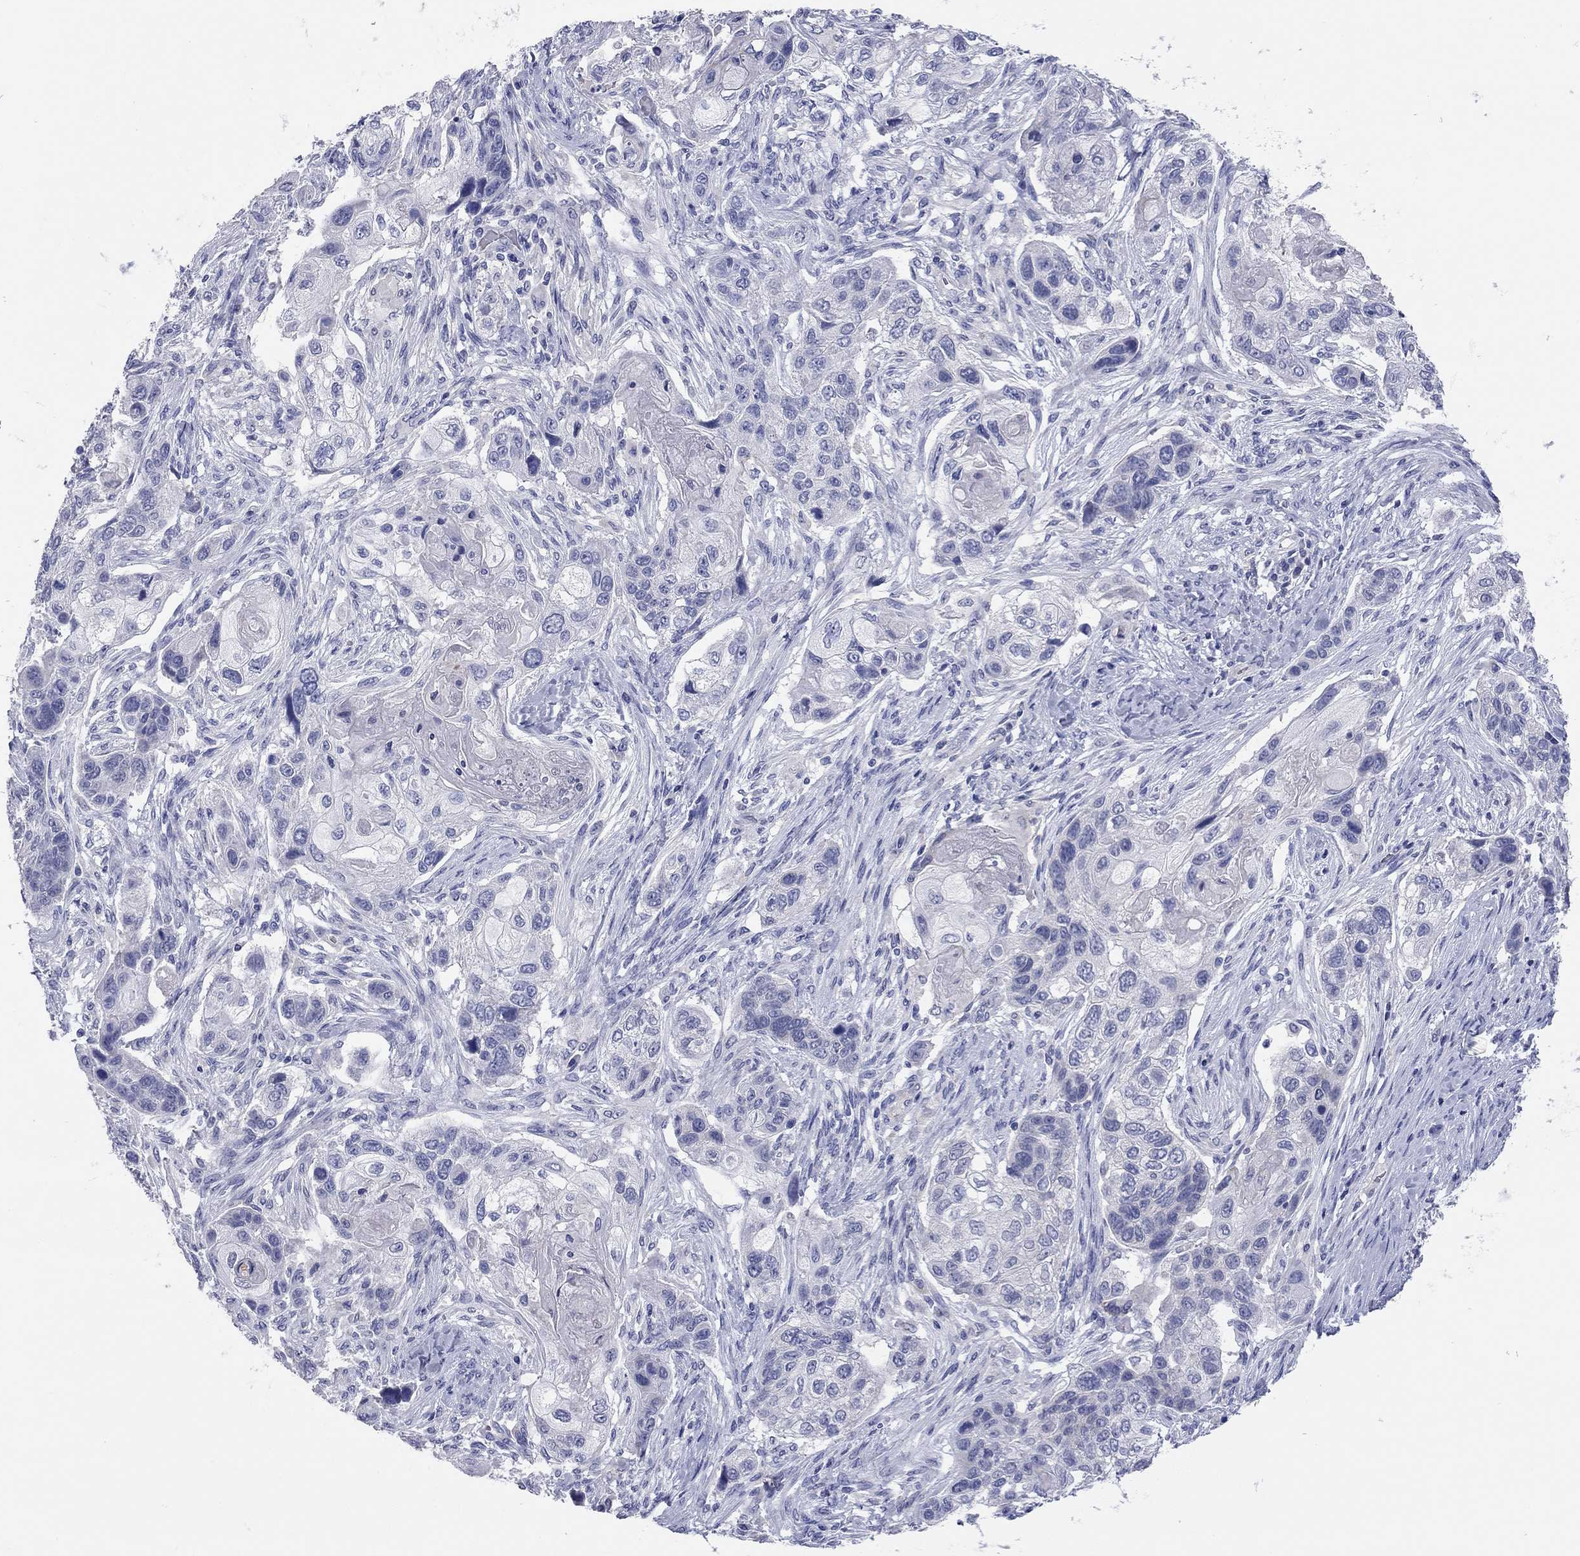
{"staining": {"intensity": "negative", "quantity": "none", "location": "none"}, "tissue": "lung cancer", "cell_type": "Tumor cells", "image_type": "cancer", "snomed": [{"axis": "morphology", "description": "Normal tissue, NOS"}, {"axis": "morphology", "description": "Squamous cell carcinoma, NOS"}, {"axis": "topography", "description": "Bronchus"}, {"axis": "topography", "description": "Lung"}], "caption": "Immunohistochemistry micrograph of human lung cancer stained for a protein (brown), which exhibits no staining in tumor cells. (DAB immunohistochemistry (IHC) visualized using brightfield microscopy, high magnification).", "gene": "TMEM221", "patient": {"sex": "male", "age": 69}}